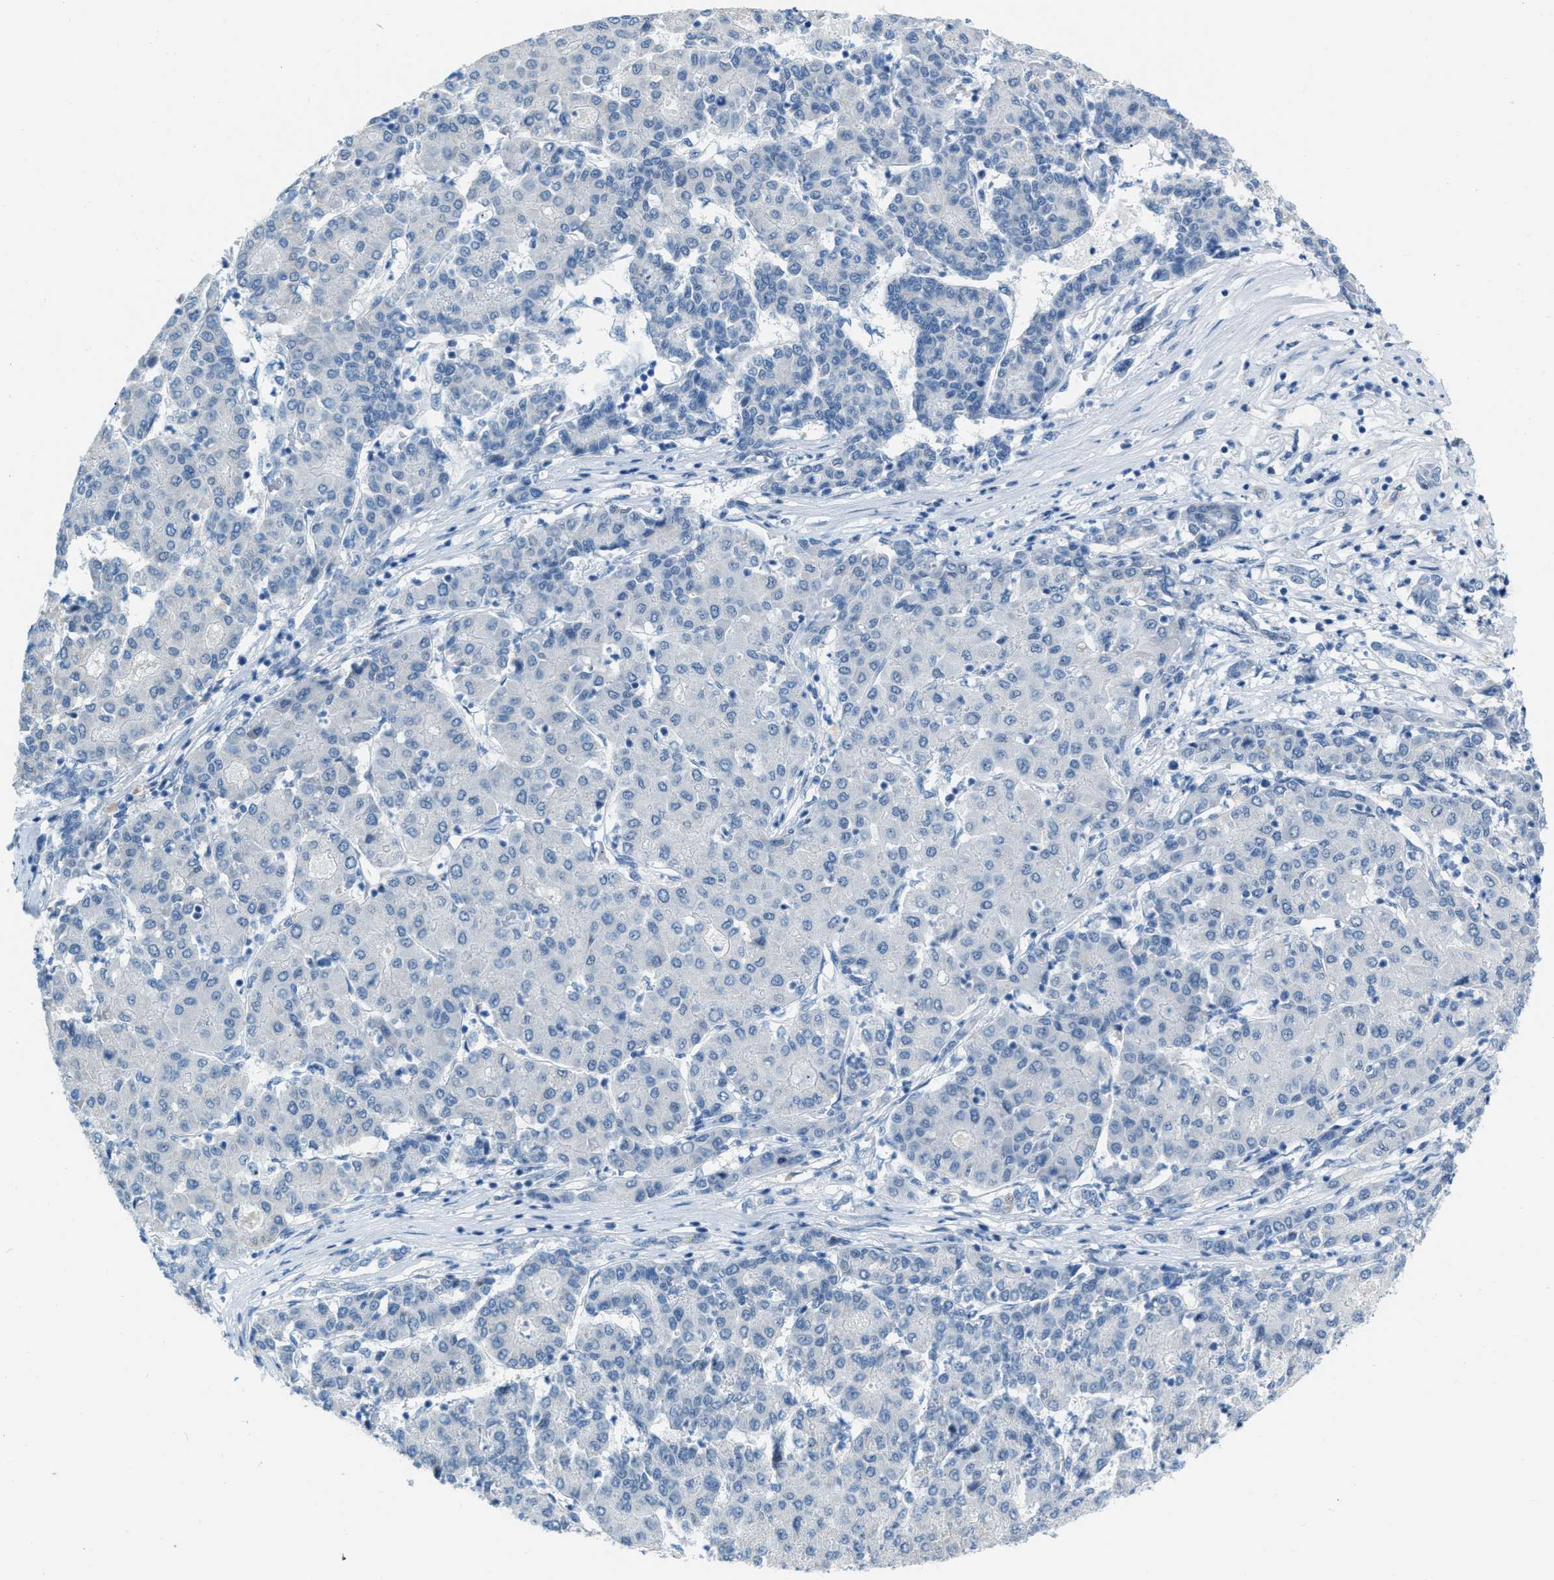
{"staining": {"intensity": "negative", "quantity": "none", "location": "none"}, "tissue": "liver cancer", "cell_type": "Tumor cells", "image_type": "cancer", "snomed": [{"axis": "morphology", "description": "Carcinoma, Hepatocellular, NOS"}, {"axis": "topography", "description": "Liver"}], "caption": "Tumor cells are negative for brown protein staining in liver hepatocellular carcinoma.", "gene": "PHRF1", "patient": {"sex": "male", "age": 65}}